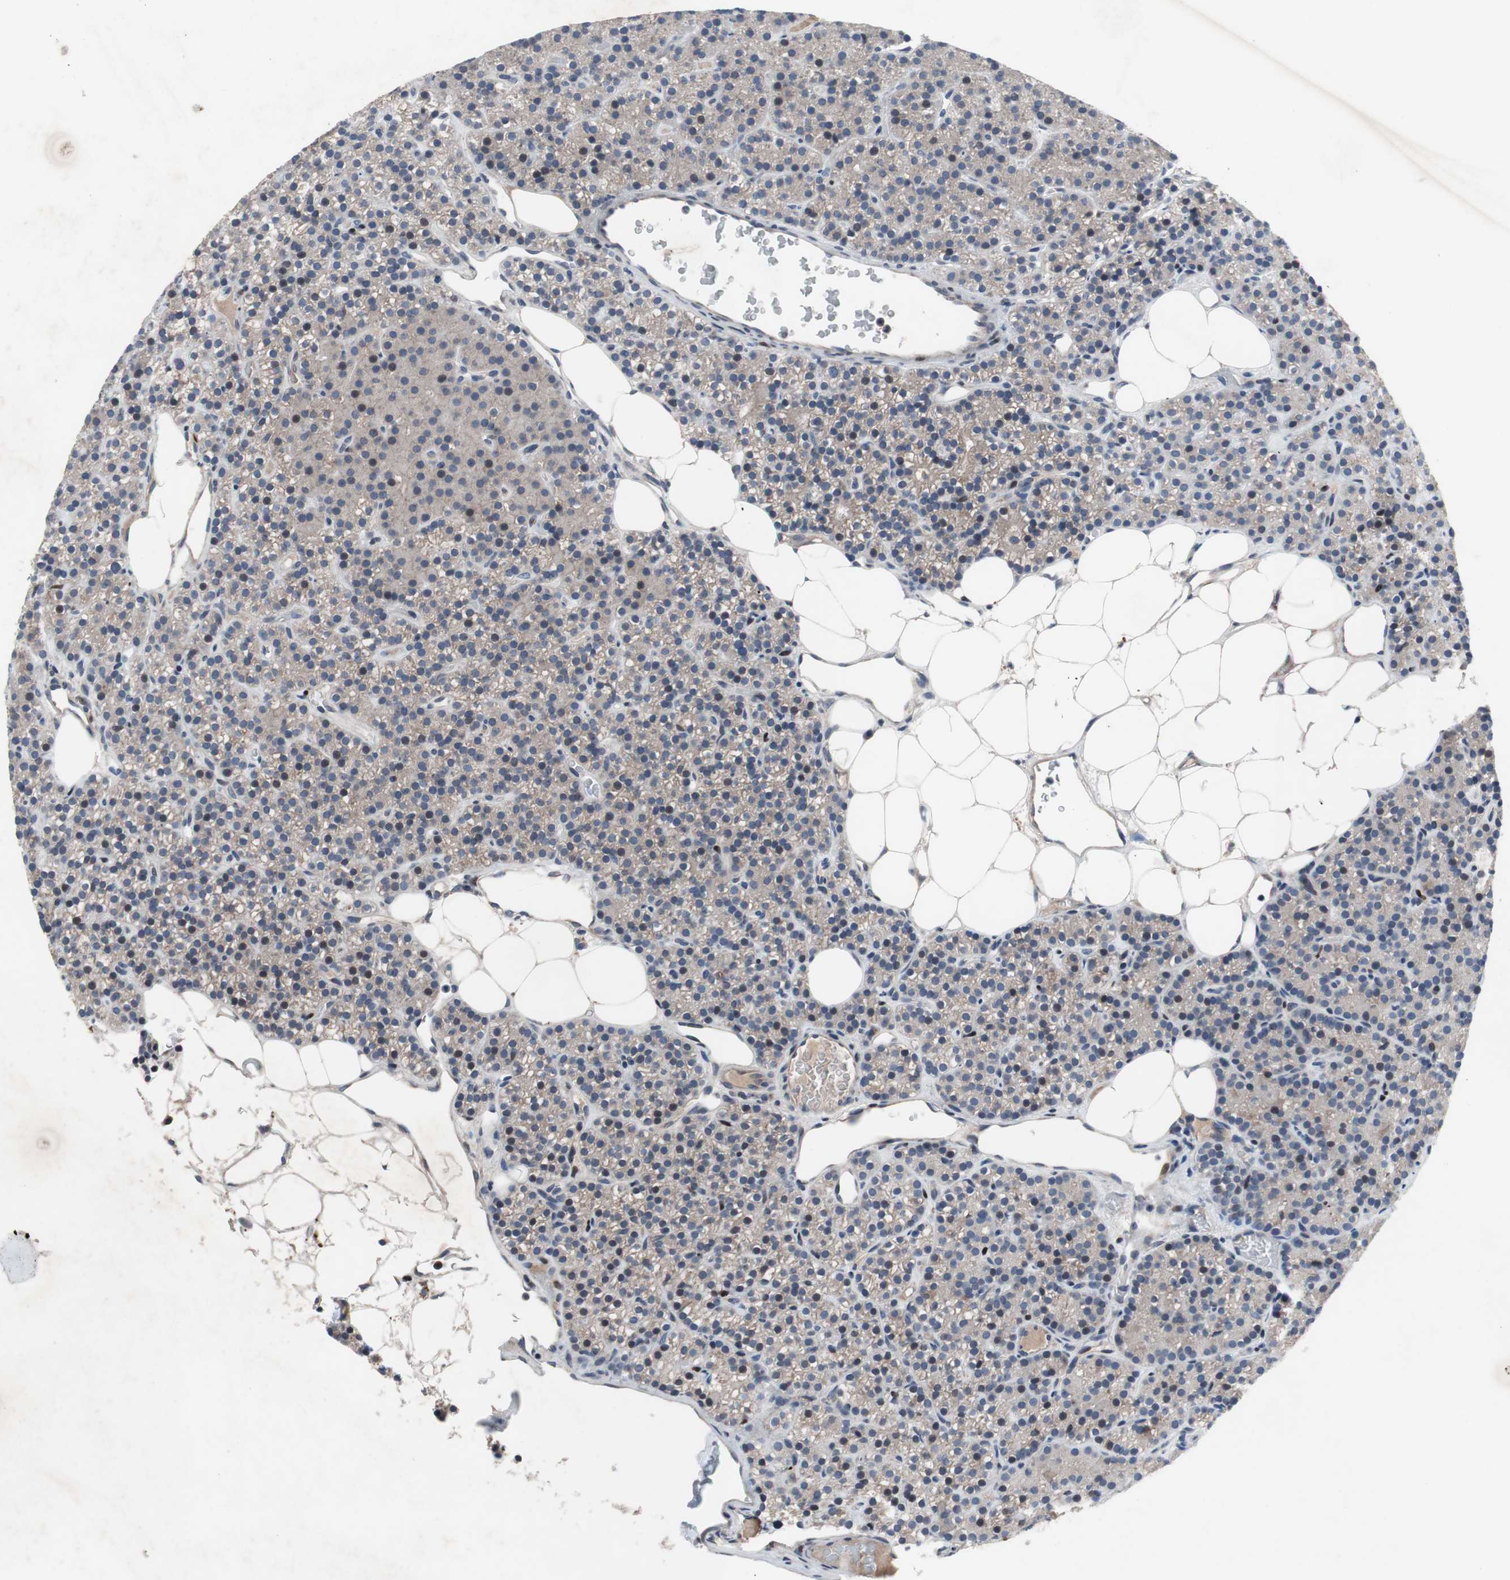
{"staining": {"intensity": "weak", "quantity": "25%-75%", "location": "cytoplasmic/membranous,nuclear"}, "tissue": "parathyroid gland", "cell_type": "Glandular cells", "image_type": "normal", "snomed": [{"axis": "morphology", "description": "Normal tissue, NOS"}, {"axis": "morphology", "description": "Hyperplasia, NOS"}, {"axis": "topography", "description": "Parathyroid gland"}], "caption": "IHC photomicrograph of unremarkable parathyroid gland stained for a protein (brown), which demonstrates low levels of weak cytoplasmic/membranous,nuclear positivity in approximately 25%-75% of glandular cells.", "gene": "MUTYH", "patient": {"sex": "male", "age": 44}}